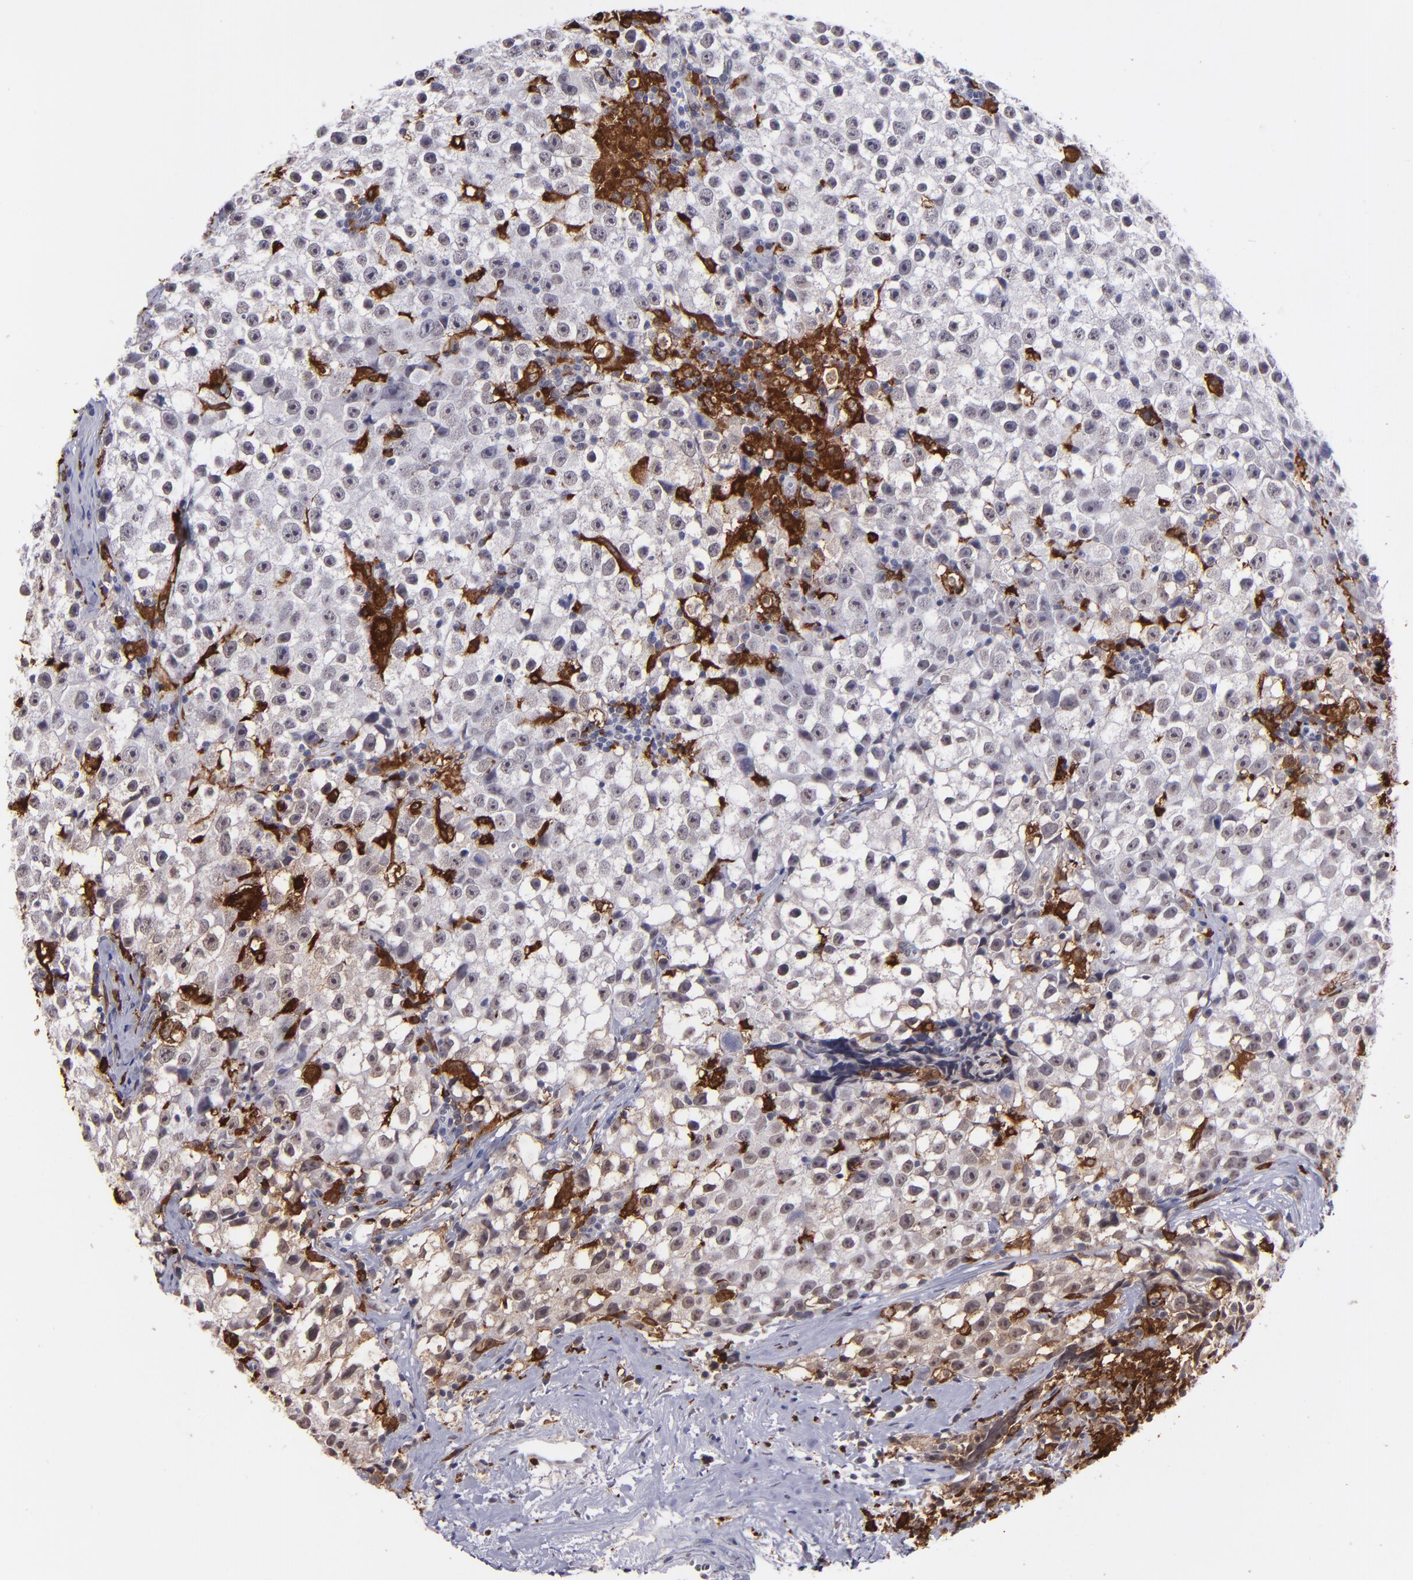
{"staining": {"intensity": "negative", "quantity": "none", "location": "none"}, "tissue": "testis cancer", "cell_type": "Tumor cells", "image_type": "cancer", "snomed": [{"axis": "morphology", "description": "Seminoma, NOS"}, {"axis": "topography", "description": "Testis"}], "caption": "Photomicrograph shows no significant protein staining in tumor cells of testis cancer (seminoma). (Stains: DAB (3,3'-diaminobenzidine) immunohistochemistry with hematoxylin counter stain, Microscopy: brightfield microscopy at high magnification).", "gene": "NCF2", "patient": {"sex": "male", "age": 35}}